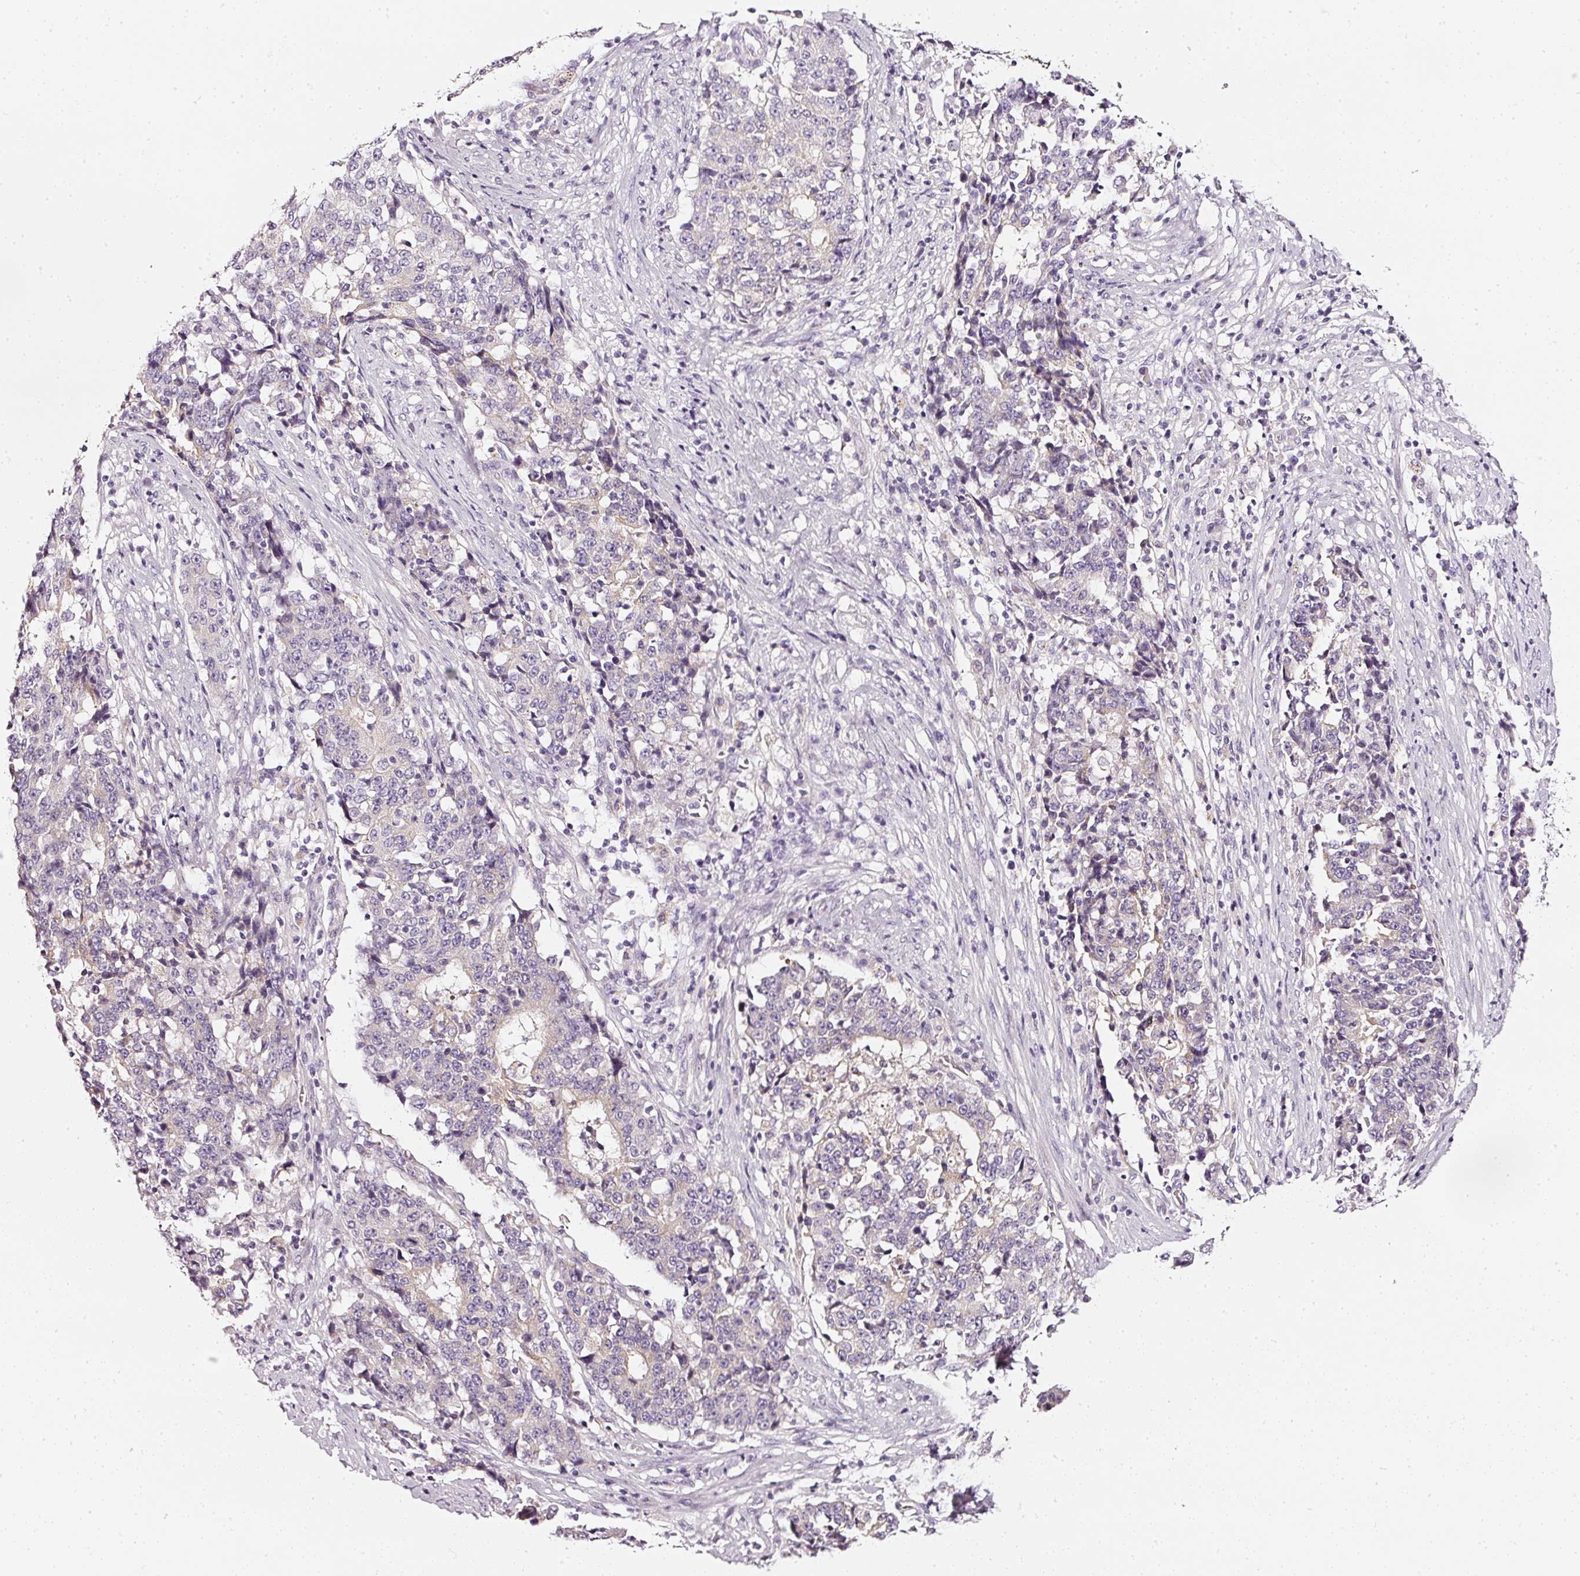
{"staining": {"intensity": "negative", "quantity": "none", "location": "none"}, "tissue": "stomach cancer", "cell_type": "Tumor cells", "image_type": "cancer", "snomed": [{"axis": "morphology", "description": "Adenocarcinoma, NOS"}, {"axis": "topography", "description": "Stomach"}], "caption": "Human adenocarcinoma (stomach) stained for a protein using immunohistochemistry (IHC) demonstrates no positivity in tumor cells.", "gene": "CNP", "patient": {"sex": "male", "age": 59}}